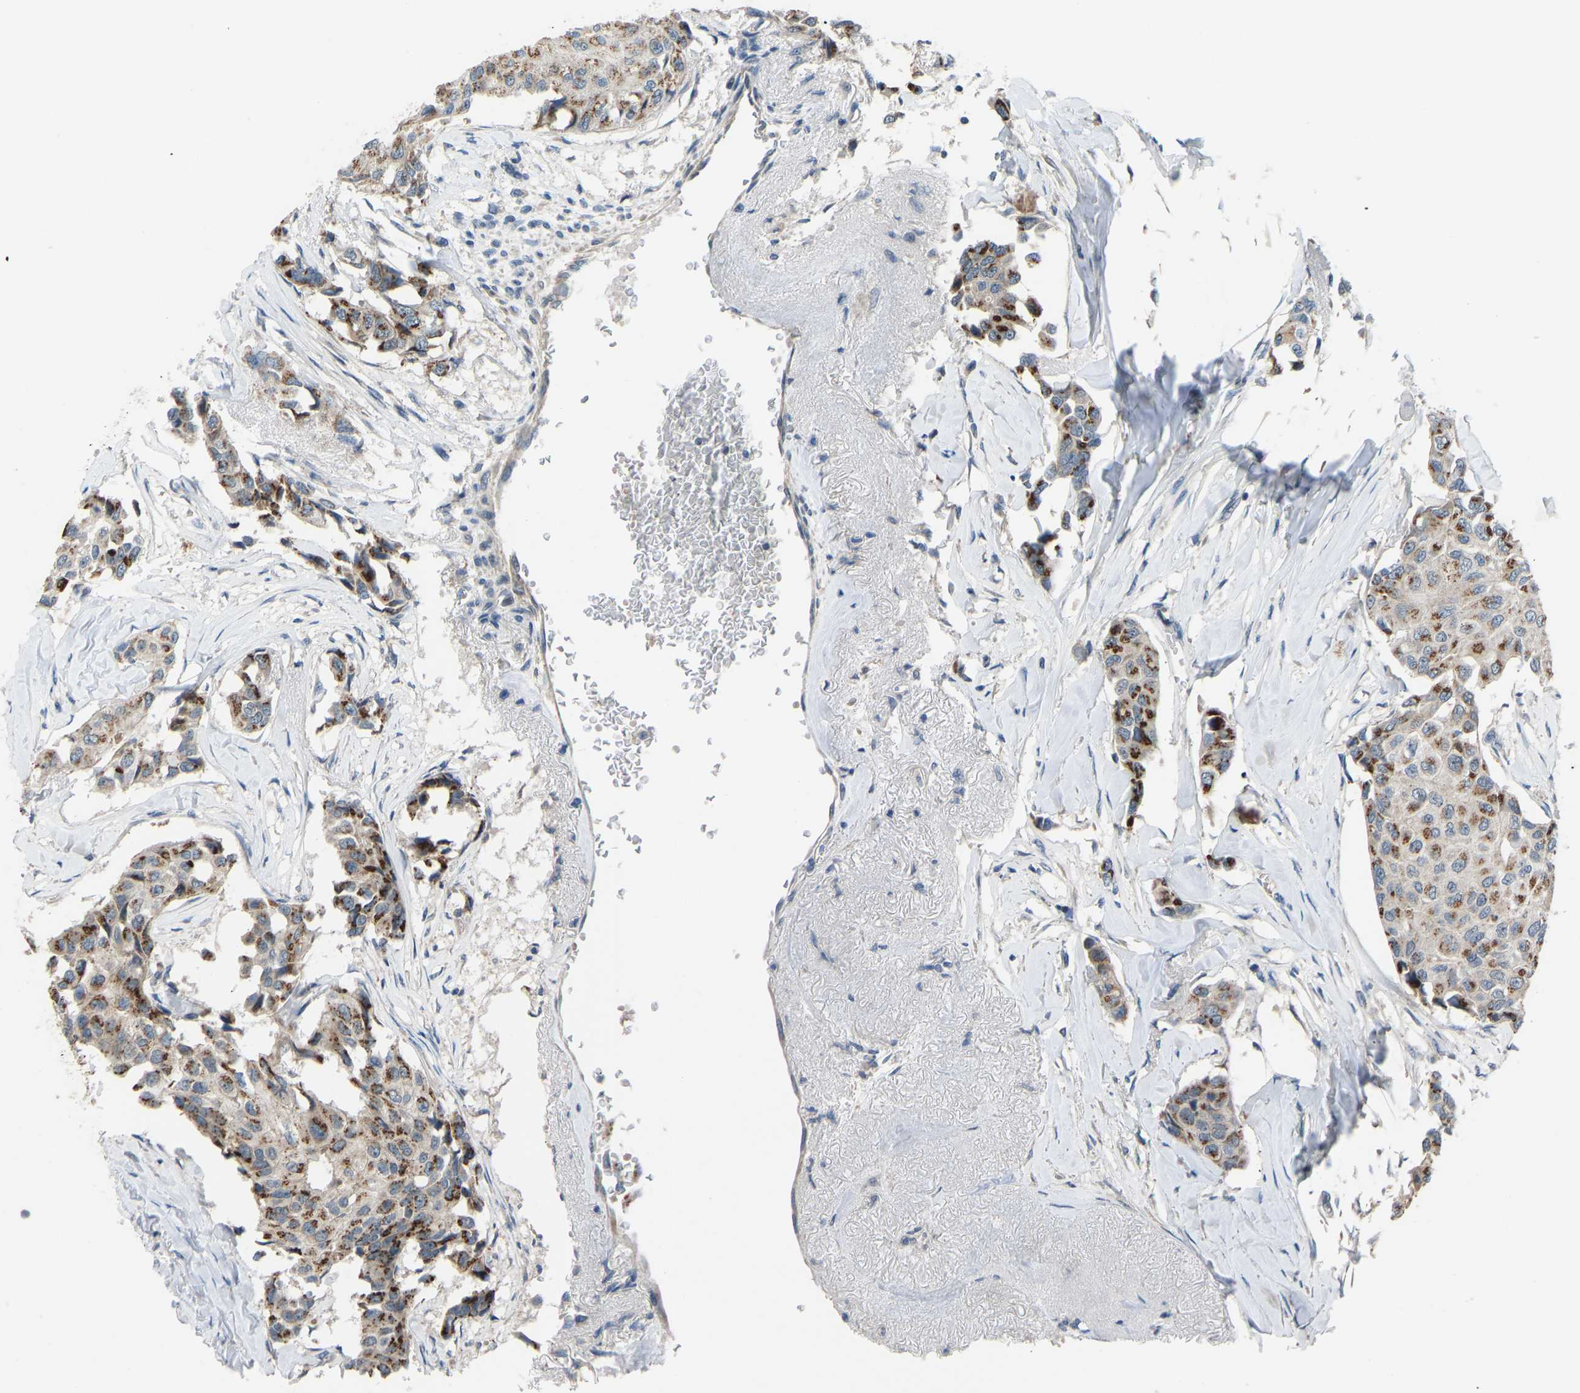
{"staining": {"intensity": "strong", "quantity": "25%-75%", "location": "cytoplasmic/membranous"}, "tissue": "breast cancer", "cell_type": "Tumor cells", "image_type": "cancer", "snomed": [{"axis": "morphology", "description": "Duct carcinoma"}, {"axis": "topography", "description": "Breast"}], "caption": "The micrograph exhibits staining of infiltrating ductal carcinoma (breast), revealing strong cytoplasmic/membranous protein staining (brown color) within tumor cells. The protein is shown in brown color, while the nuclei are stained blue.", "gene": "CDK2AP1", "patient": {"sex": "female", "age": 80}}